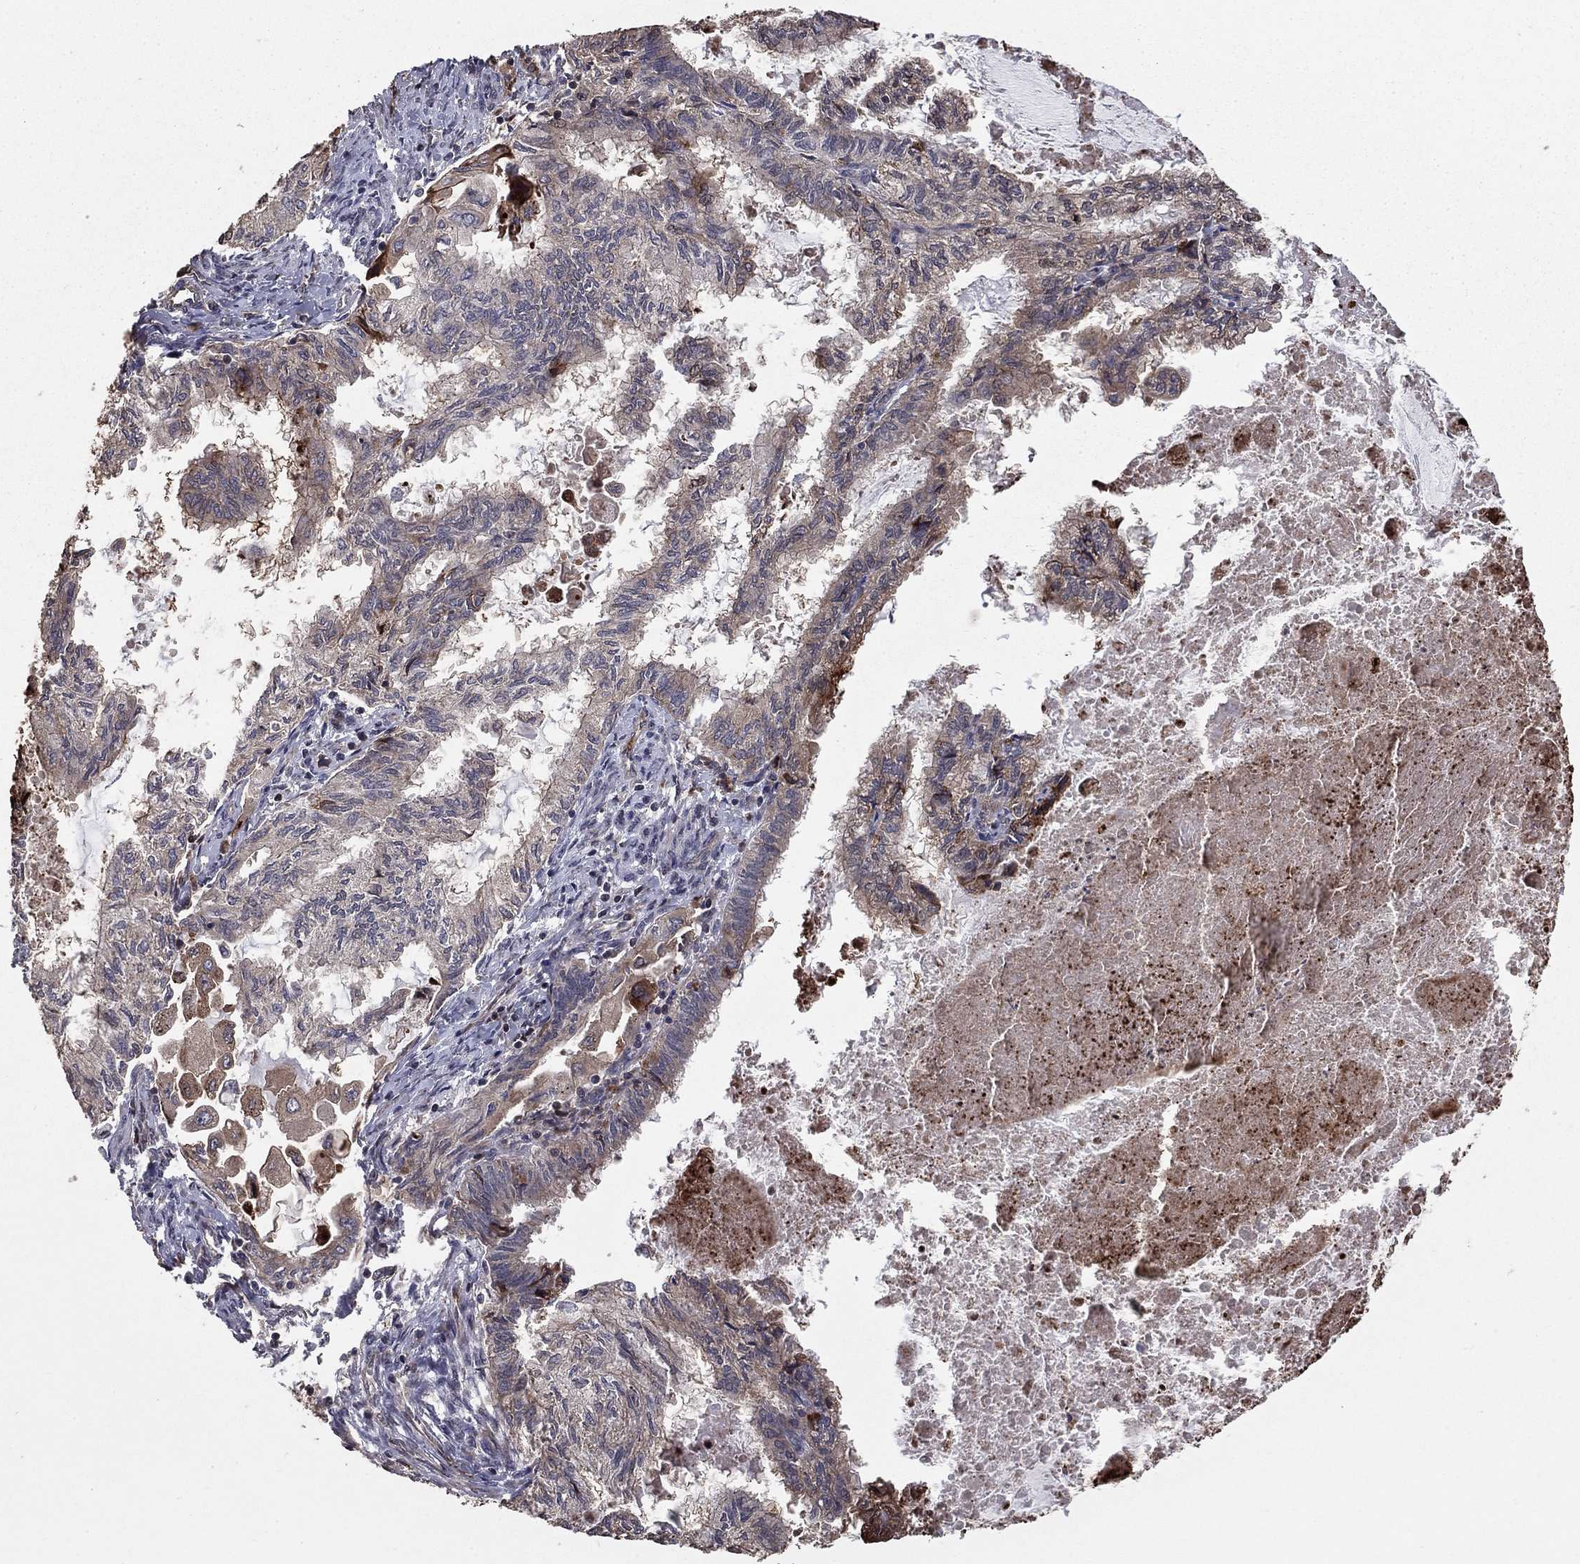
{"staining": {"intensity": "negative", "quantity": "none", "location": "none"}, "tissue": "endometrial cancer", "cell_type": "Tumor cells", "image_type": "cancer", "snomed": [{"axis": "morphology", "description": "Adenocarcinoma, NOS"}, {"axis": "topography", "description": "Endometrium"}], "caption": "Adenocarcinoma (endometrial) stained for a protein using immunohistochemistry displays no positivity tumor cells.", "gene": "GYG1", "patient": {"sex": "female", "age": 86}}